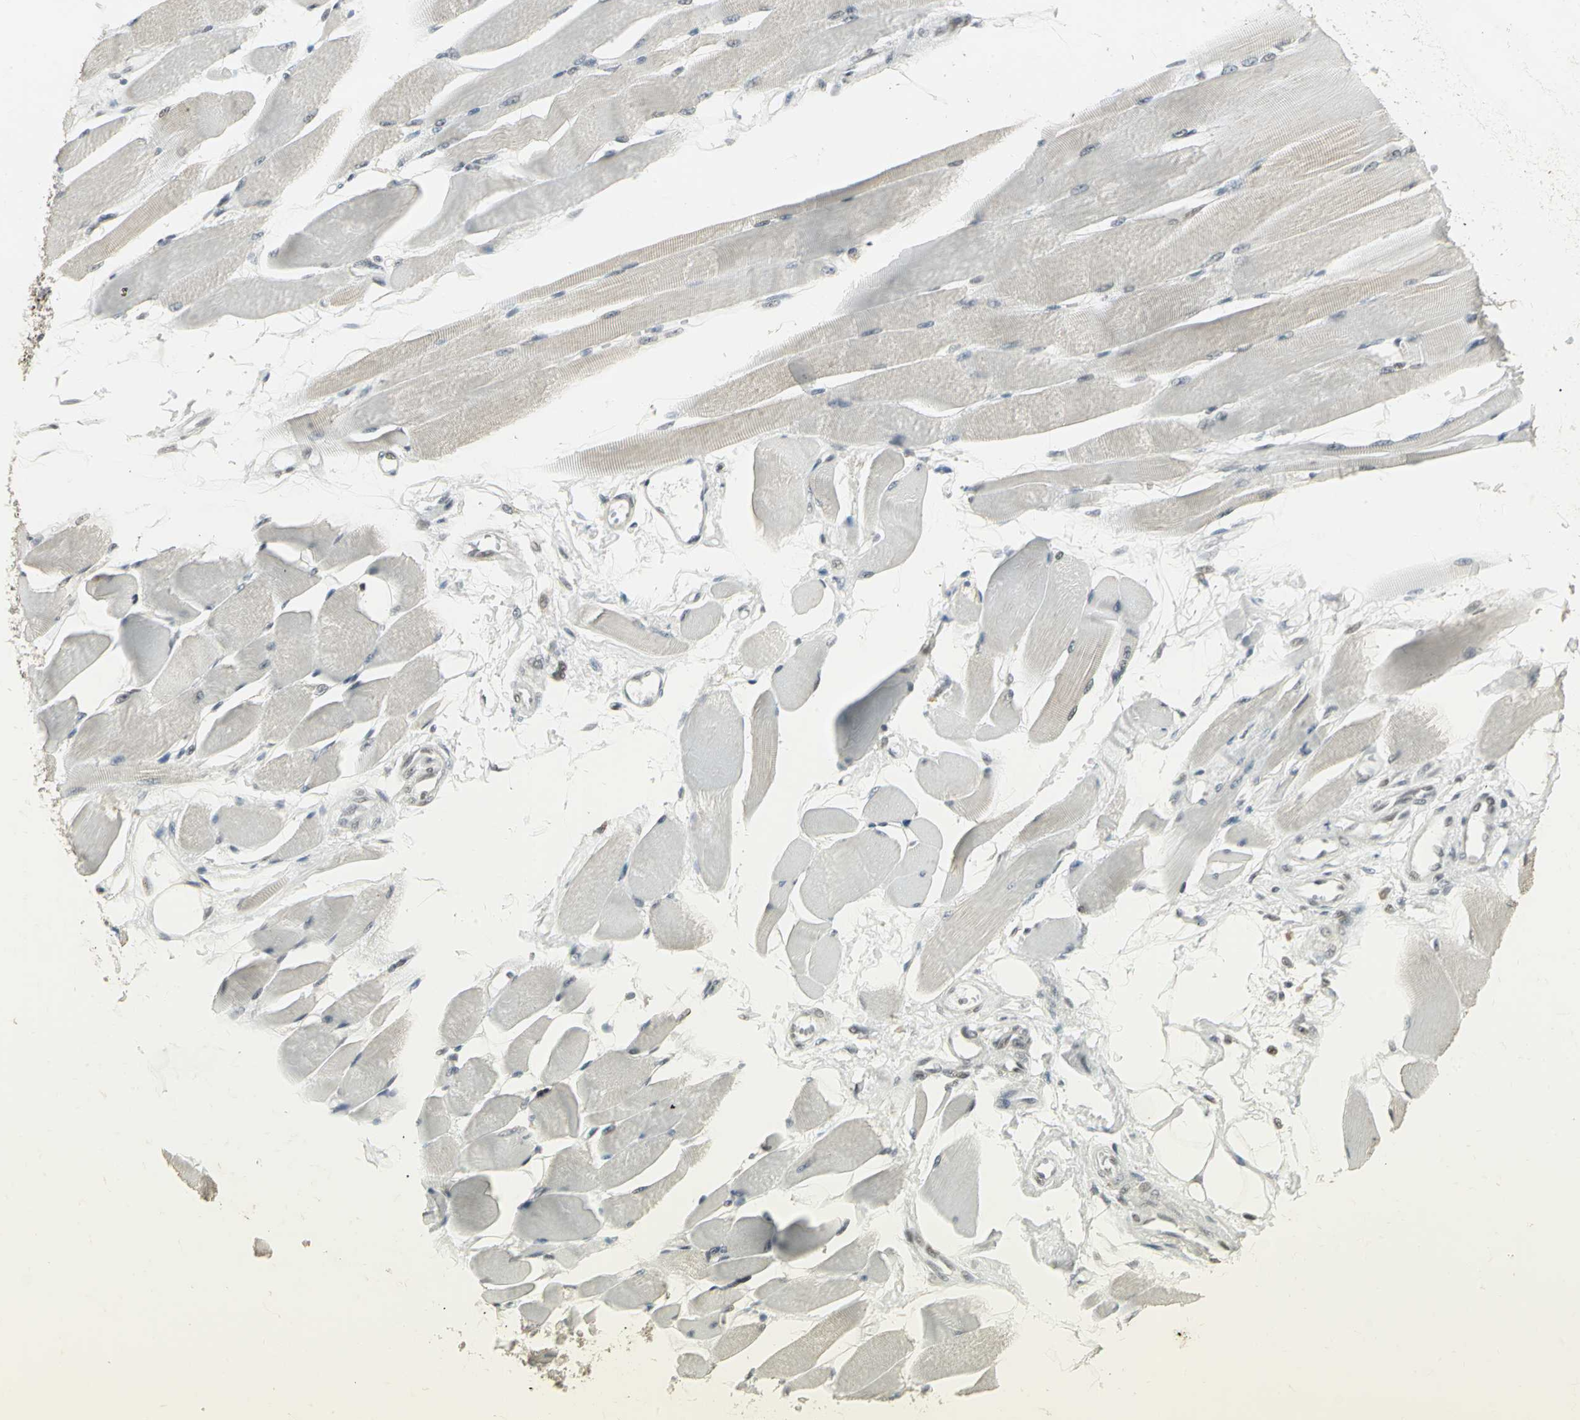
{"staining": {"intensity": "moderate", "quantity": "25%-75%", "location": "nuclear"}, "tissue": "skeletal muscle", "cell_type": "Myocytes", "image_type": "normal", "snomed": [{"axis": "morphology", "description": "Normal tissue, NOS"}, {"axis": "topography", "description": "Skeletal muscle"}, {"axis": "topography", "description": "Peripheral nerve tissue"}], "caption": "Human skeletal muscle stained with a brown dye exhibits moderate nuclear positive positivity in approximately 25%-75% of myocytes.", "gene": "CBX3", "patient": {"sex": "female", "age": 84}}